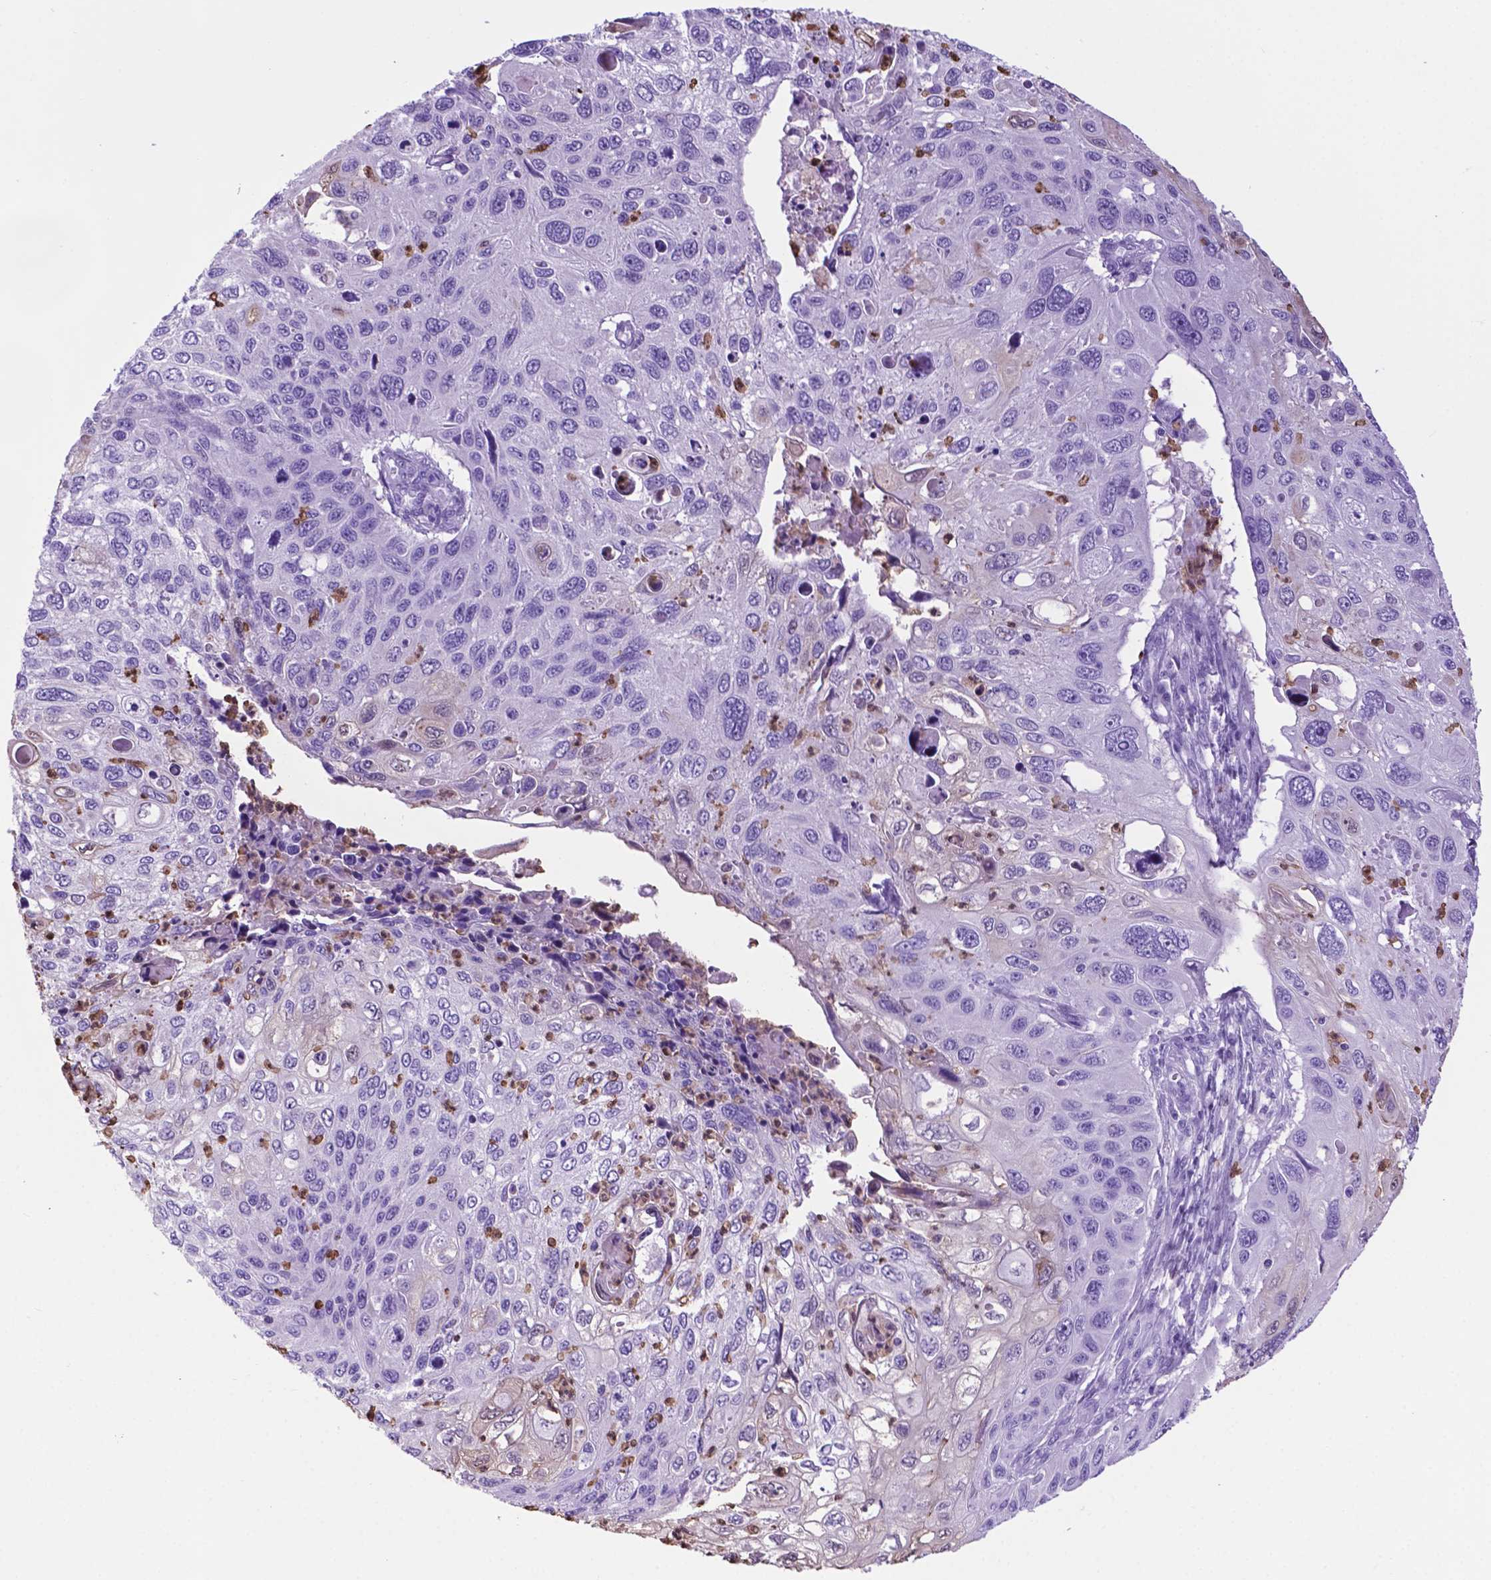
{"staining": {"intensity": "negative", "quantity": "none", "location": "none"}, "tissue": "cervical cancer", "cell_type": "Tumor cells", "image_type": "cancer", "snomed": [{"axis": "morphology", "description": "Squamous cell carcinoma, NOS"}, {"axis": "topography", "description": "Cervix"}], "caption": "Tumor cells are negative for protein expression in human cervical cancer (squamous cell carcinoma).", "gene": "LZTR1", "patient": {"sex": "female", "age": 70}}